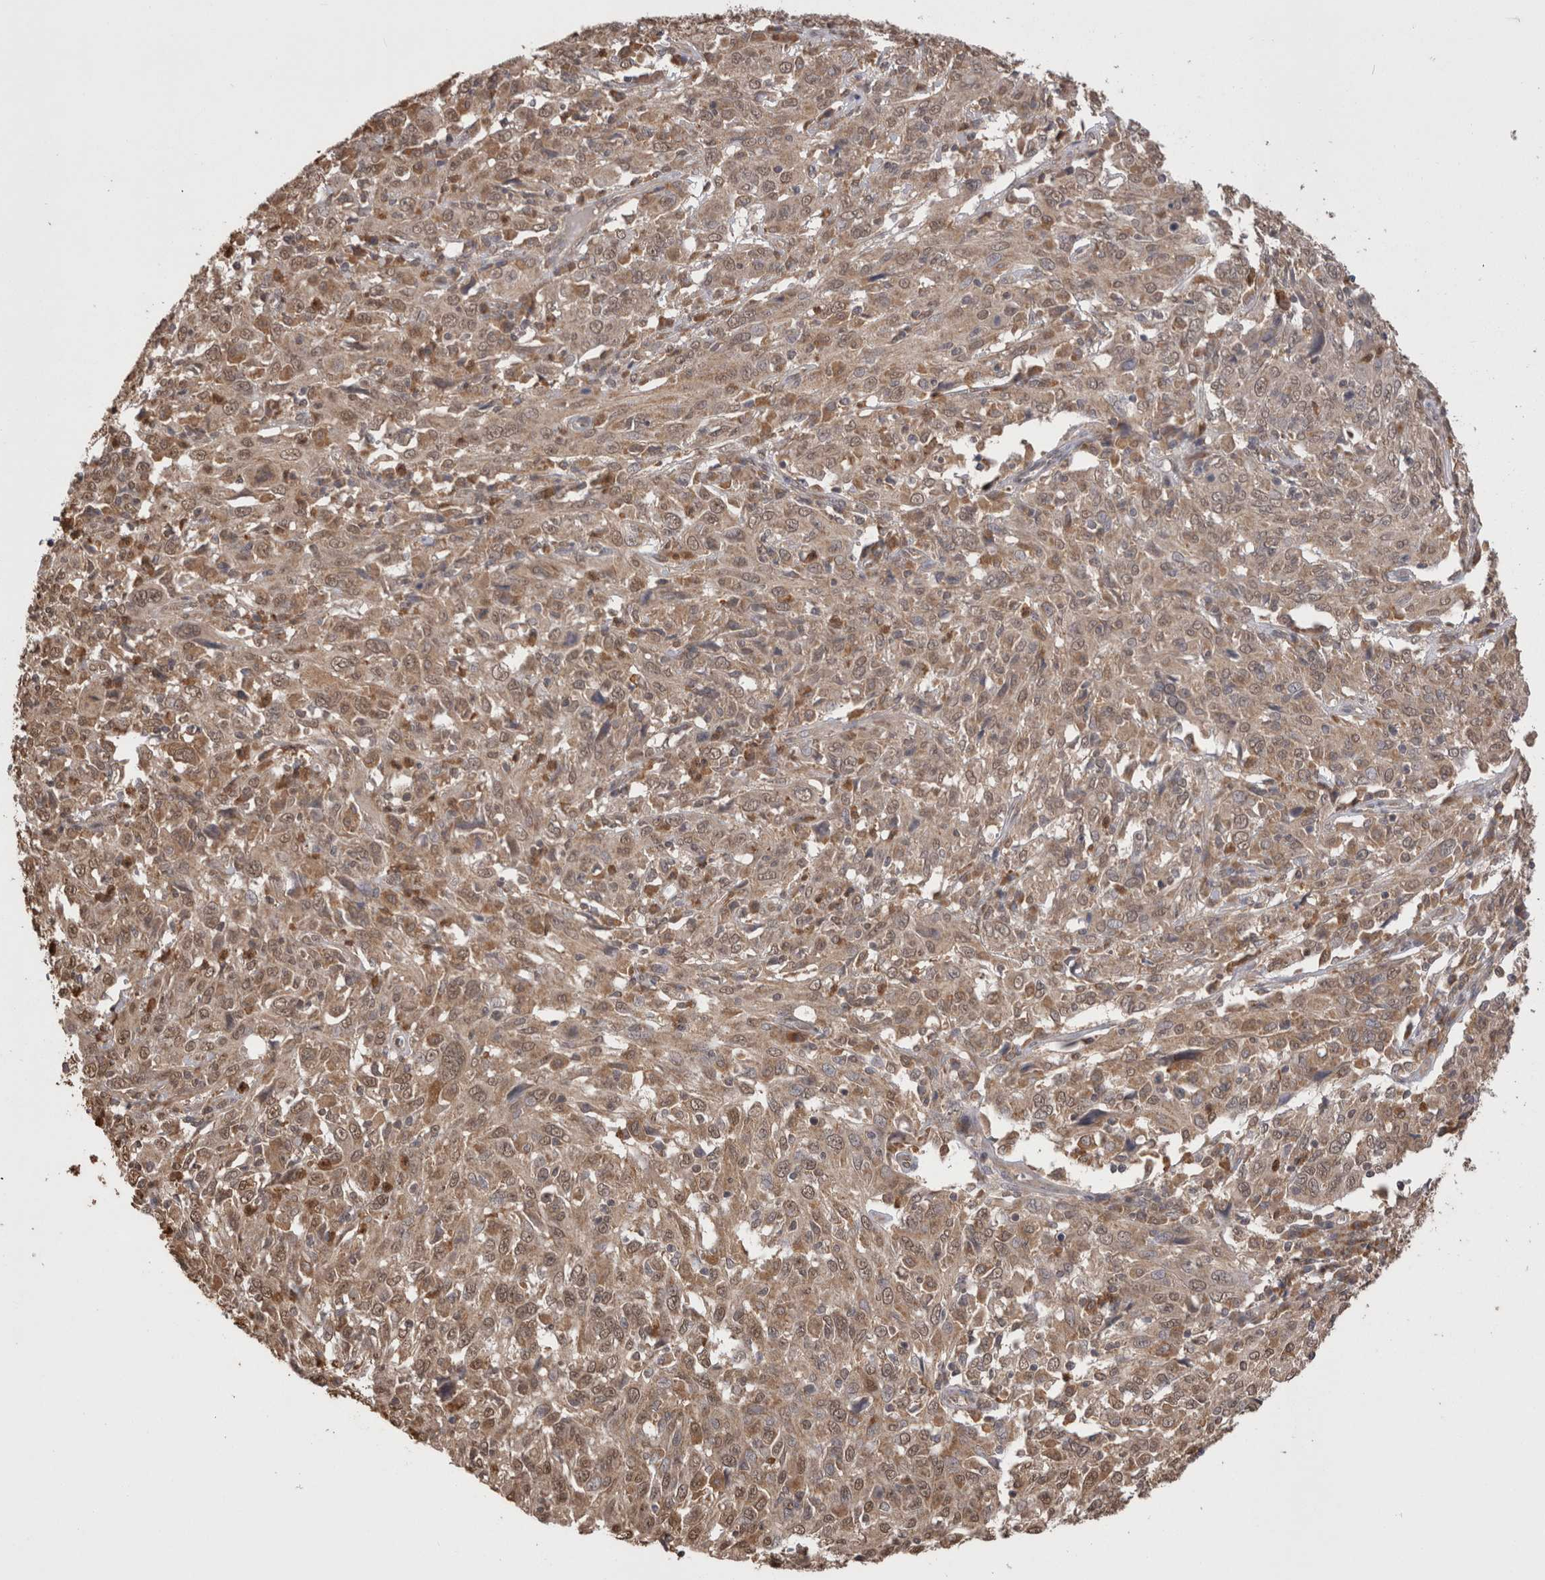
{"staining": {"intensity": "weak", "quantity": ">75%", "location": "cytoplasmic/membranous,nuclear"}, "tissue": "cervical cancer", "cell_type": "Tumor cells", "image_type": "cancer", "snomed": [{"axis": "morphology", "description": "Squamous cell carcinoma, NOS"}, {"axis": "topography", "description": "Cervix"}], "caption": "Cervical cancer stained for a protein (brown) shows weak cytoplasmic/membranous and nuclear positive staining in approximately >75% of tumor cells.", "gene": "GRK5", "patient": {"sex": "female", "age": 46}}